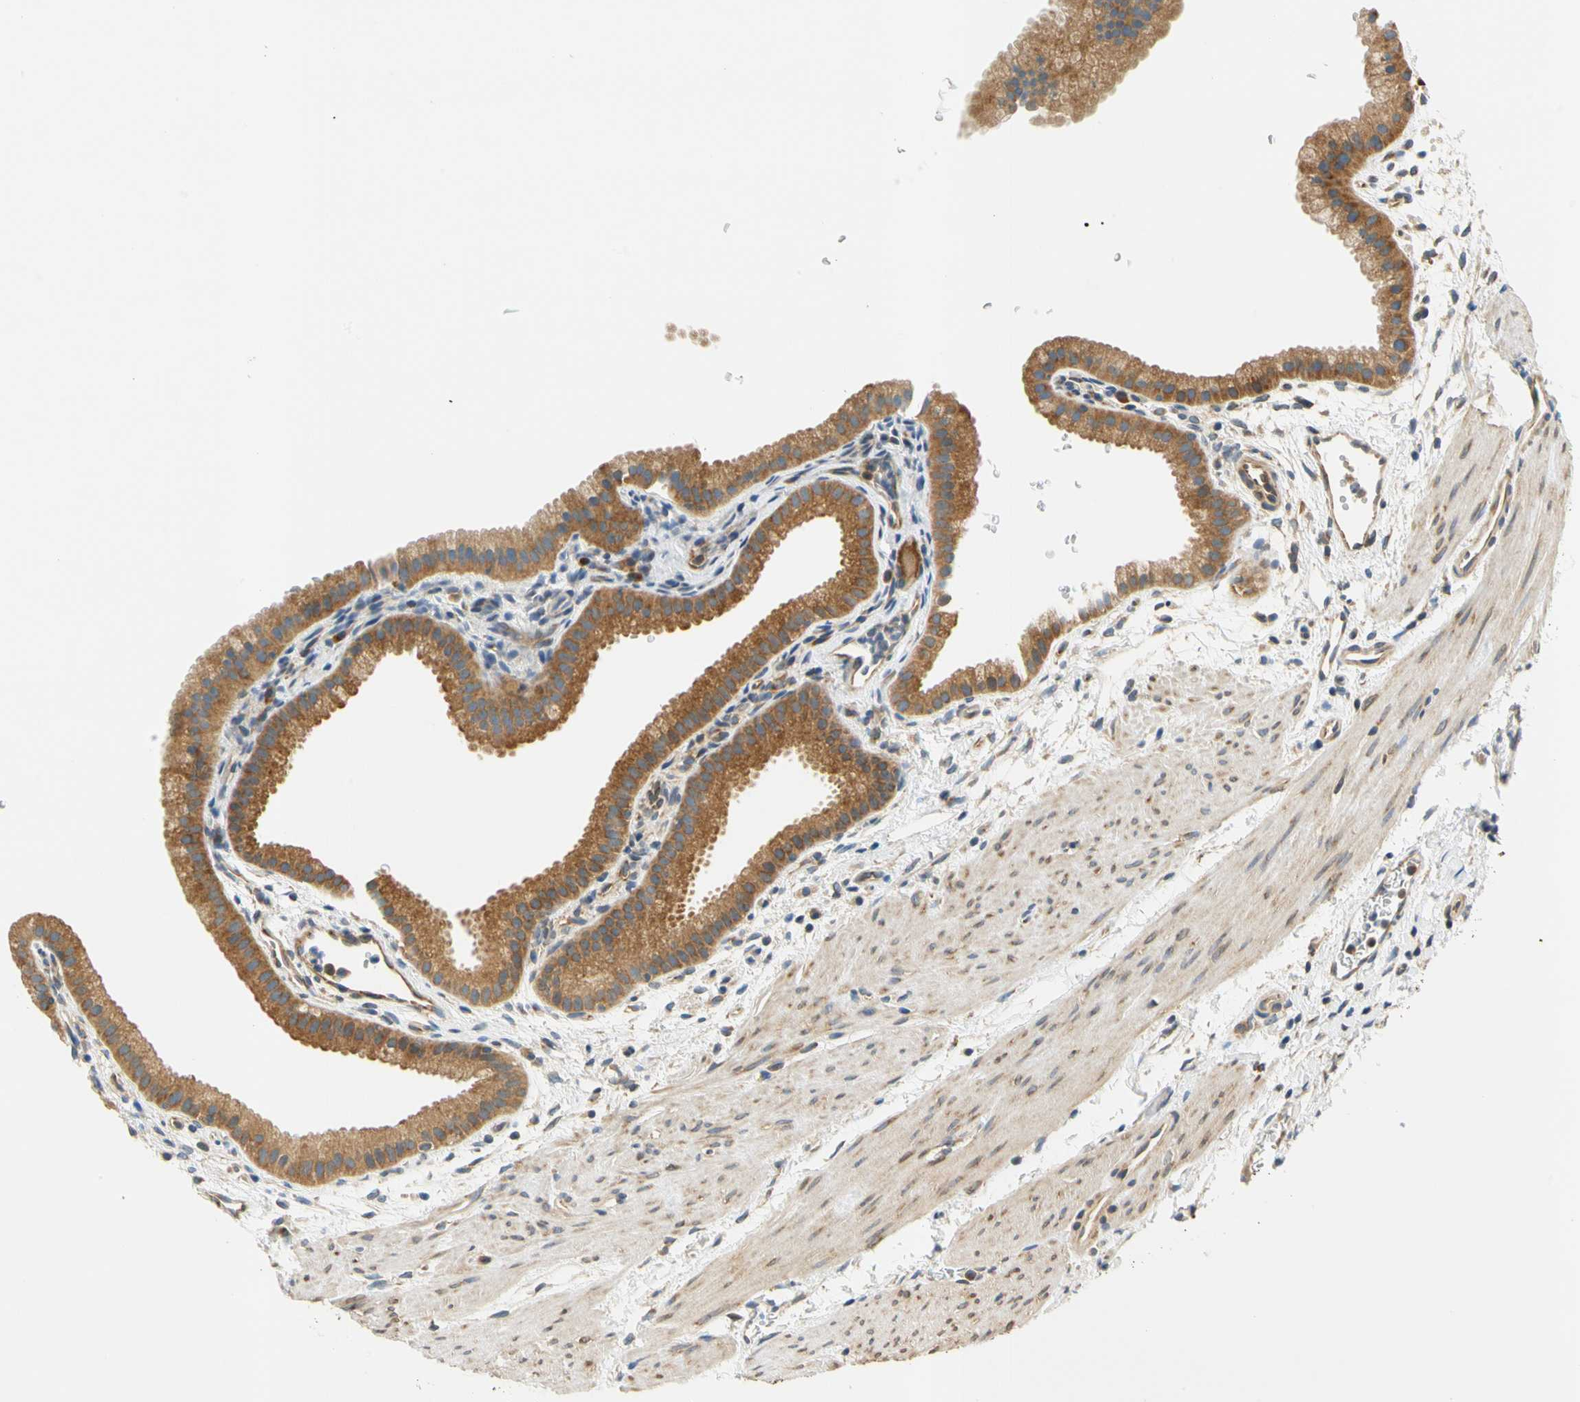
{"staining": {"intensity": "moderate", "quantity": ">75%", "location": "cytoplasmic/membranous"}, "tissue": "gallbladder", "cell_type": "Glandular cells", "image_type": "normal", "snomed": [{"axis": "morphology", "description": "Normal tissue, NOS"}, {"axis": "topography", "description": "Gallbladder"}], "caption": "The photomicrograph displays a brown stain indicating the presence of a protein in the cytoplasmic/membranous of glandular cells in gallbladder.", "gene": "LRRC47", "patient": {"sex": "female", "age": 64}}